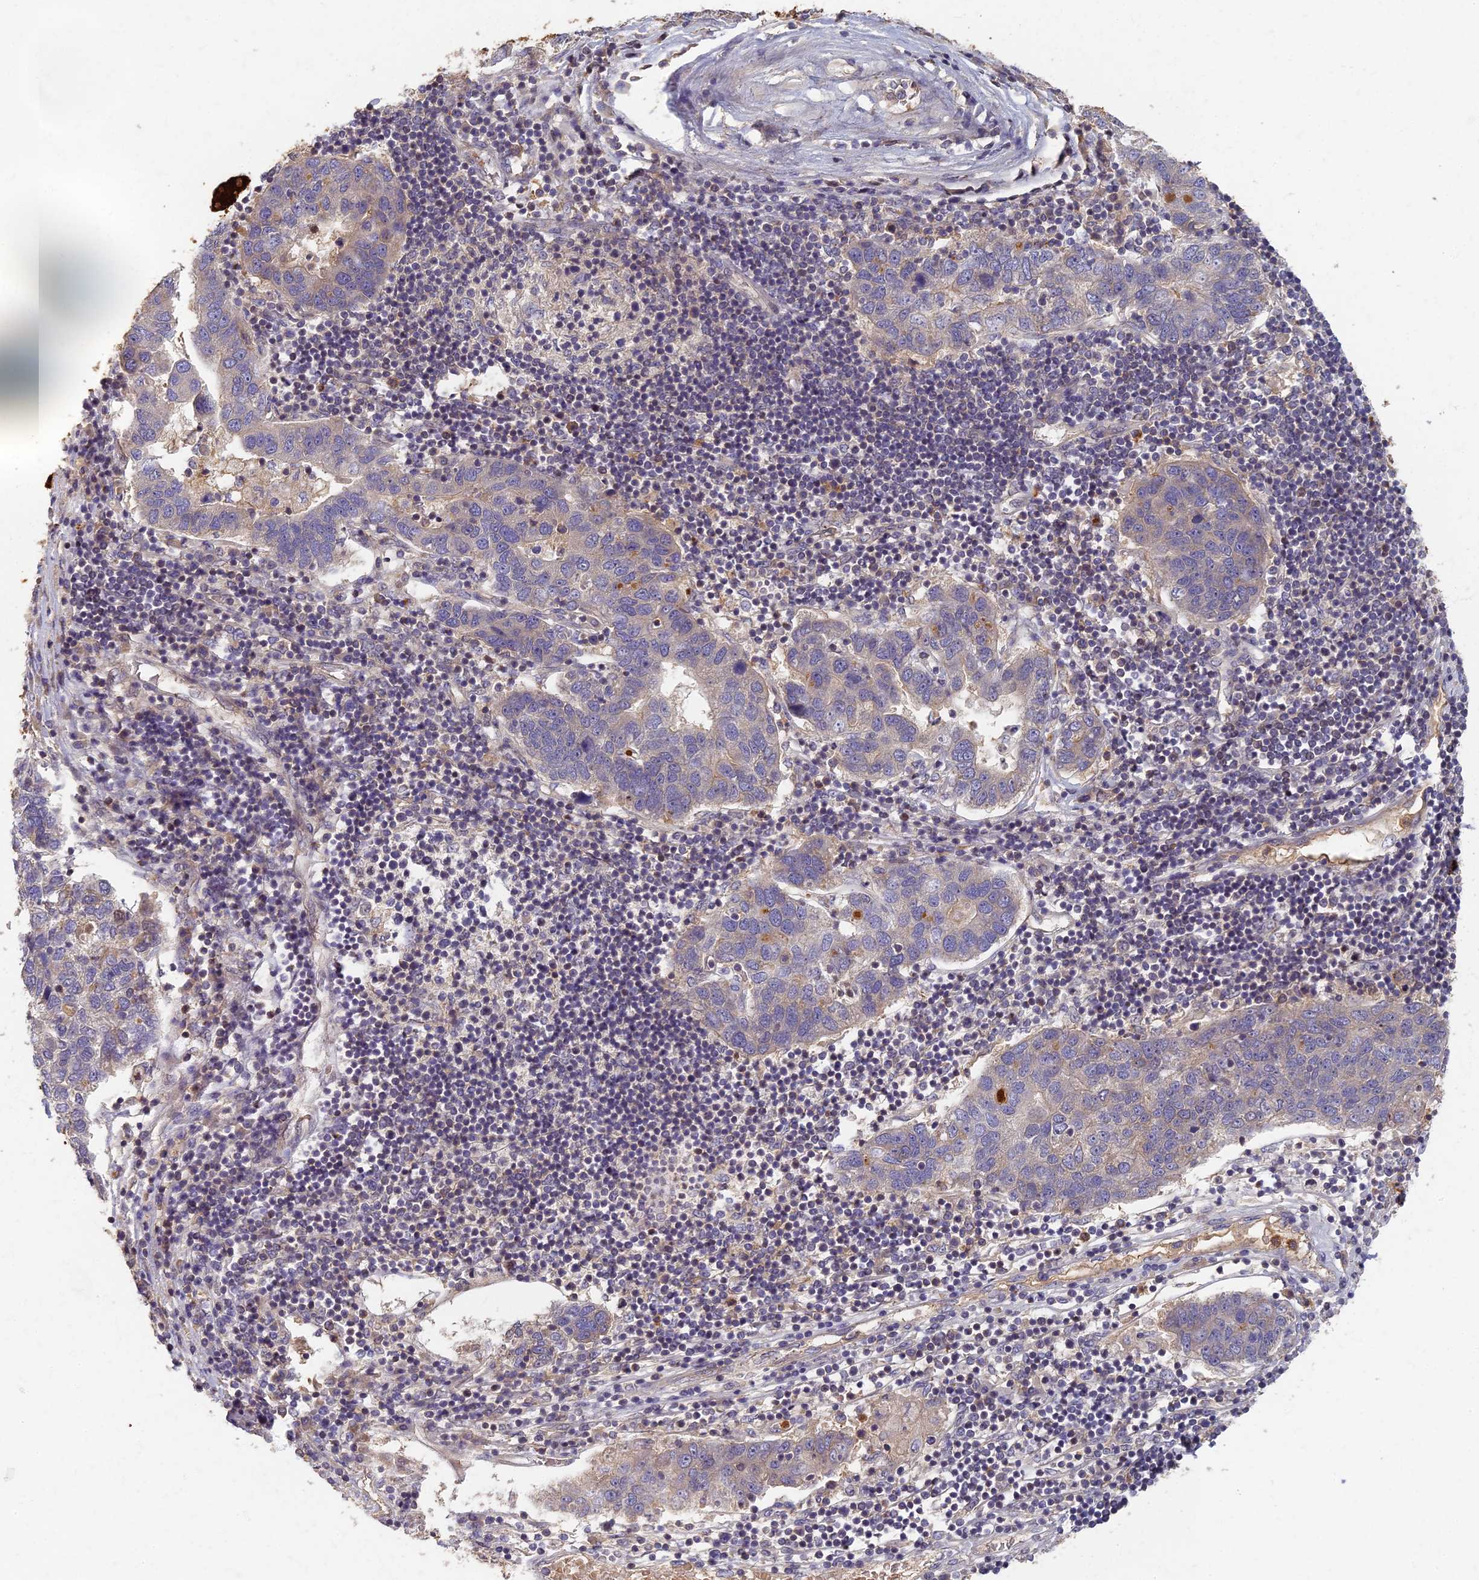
{"staining": {"intensity": "negative", "quantity": "none", "location": "none"}, "tissue": "pancreatic cancer", "cell_type": "Tumor cells", "image_type": "cancer", "snomed": [{"axis": "morphology", "description": "Adenocarcinoma, NOS"}, {"axis": "topography", "description": "Pancreas"}], "caption": "Tumor cells show no significant staining in pancreatic cancer (adenocarcinoma).", "gene": "AP4E1", "patient": {"sex": "female", "age": 61}}